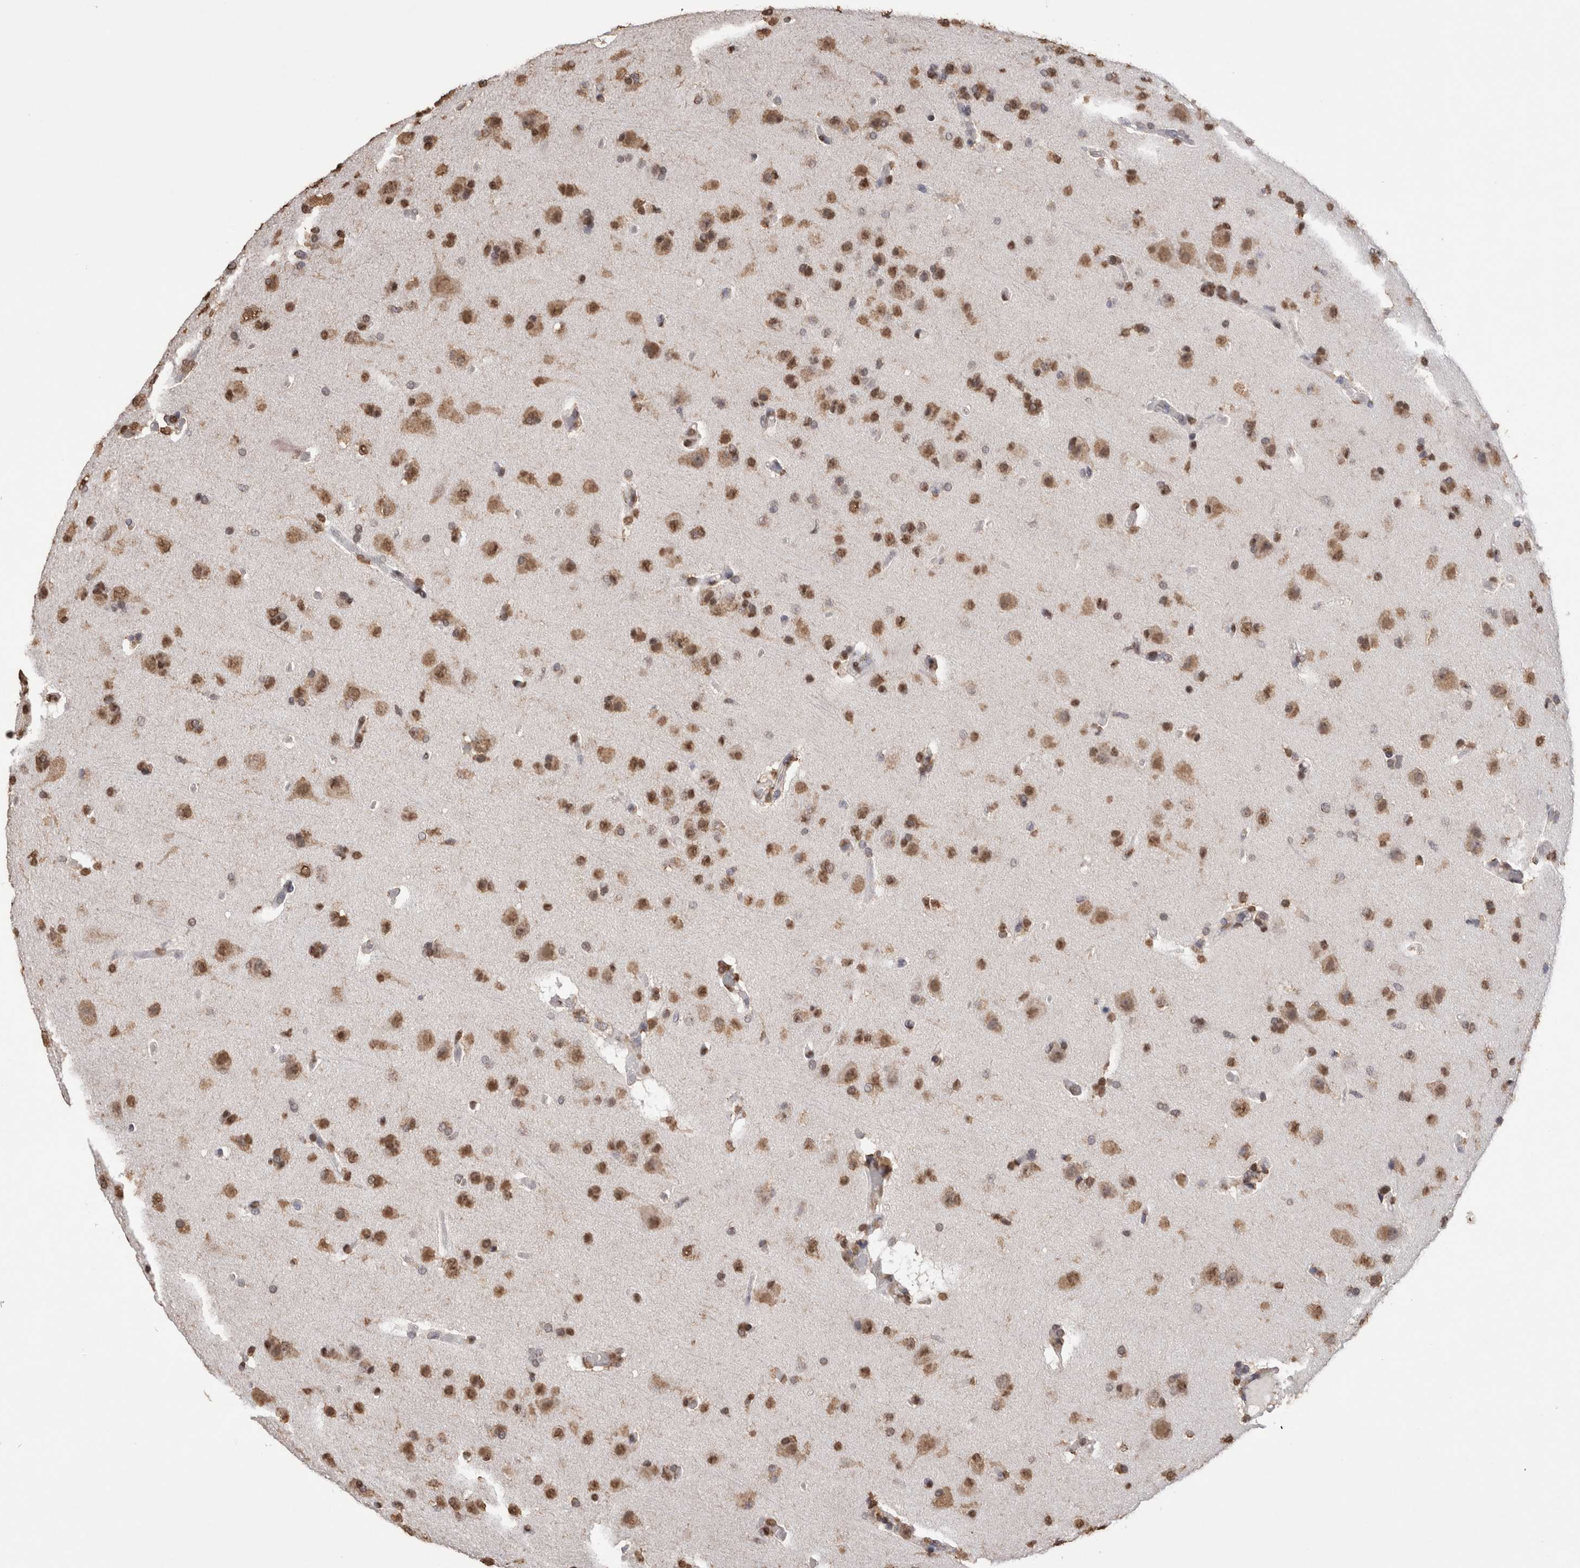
{"staining": {"intensity": "moderate", "quantity": ">75%", "location": "cytoplasmic/membranous,nuclear"}, "tissue": "glioma", "cell_type": "Tumor cells", "image_type": "cancer", "snomed": [{"axis": "morphology", "description": "Glioma, malignant, High grade"}, {"axis": "topography", "description": "Brain"}], "caption": "Immunohistochemical staining of human malignant glioma (high-grade) exhibits medium levels of moderate cytoplasmic/membranous and nuclear staining in approximately >75% of tumor cells.", "gene": "NTHL1", "patient": {"sex": "male", "age": 72}}